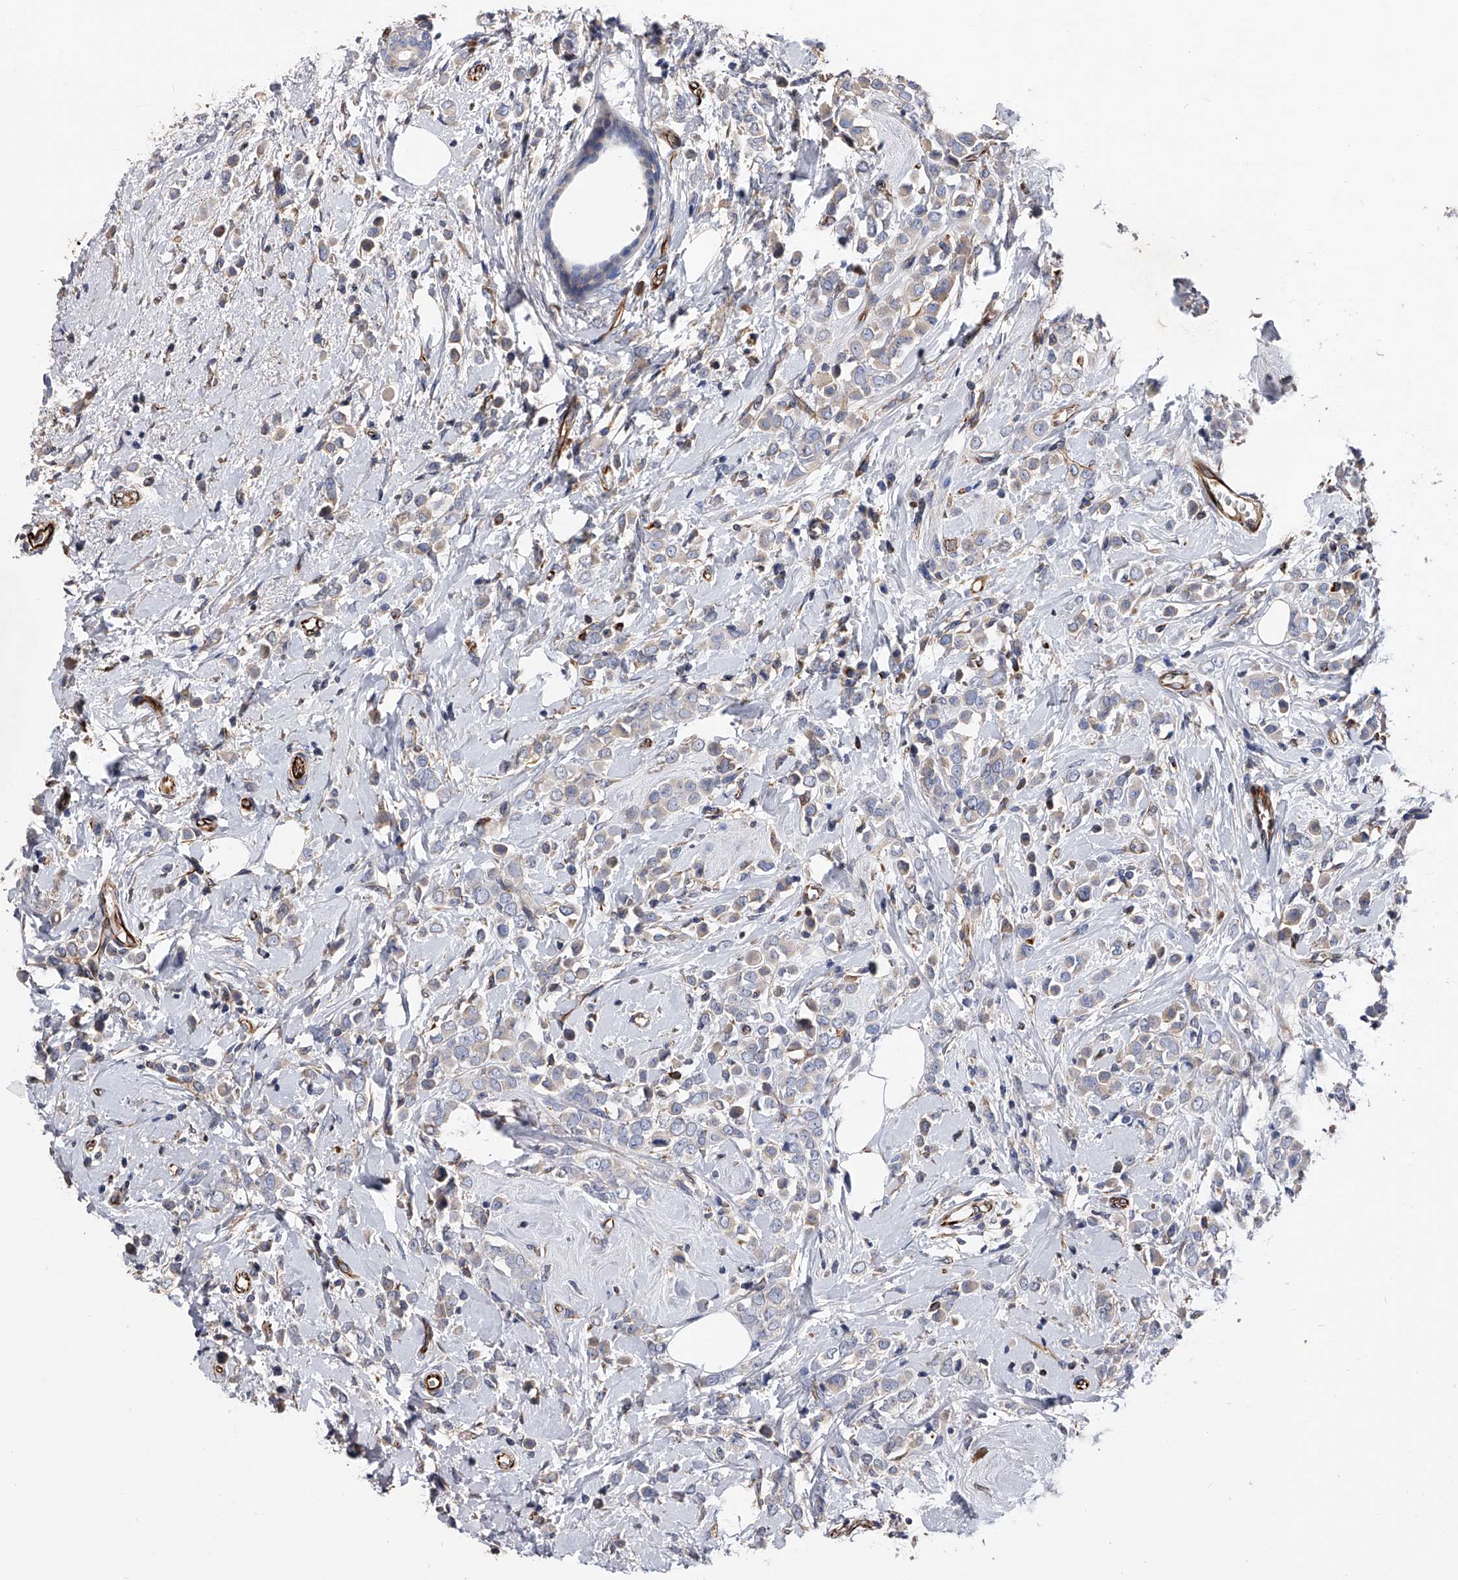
{"staining": {"intensity": "negative", "quantity": "none", "location": "none"}, "tissue": "breast cancer", "cell_type": "Tumor cells", "image_type": "cancer", "snomed": [{"axis": "morphology", "description": "Lobular carcinoma"}, {"axis": "topography", "description": "Breast"}], "caption": "Tumor cells are negative for protein expression in human breast cancer. The staining is performed using DAB brown chromogen with nuclei counter-stained in using hematoxylin.", "gene": "EFCAB7", "patient": {"sex": "female", "age": 47}}